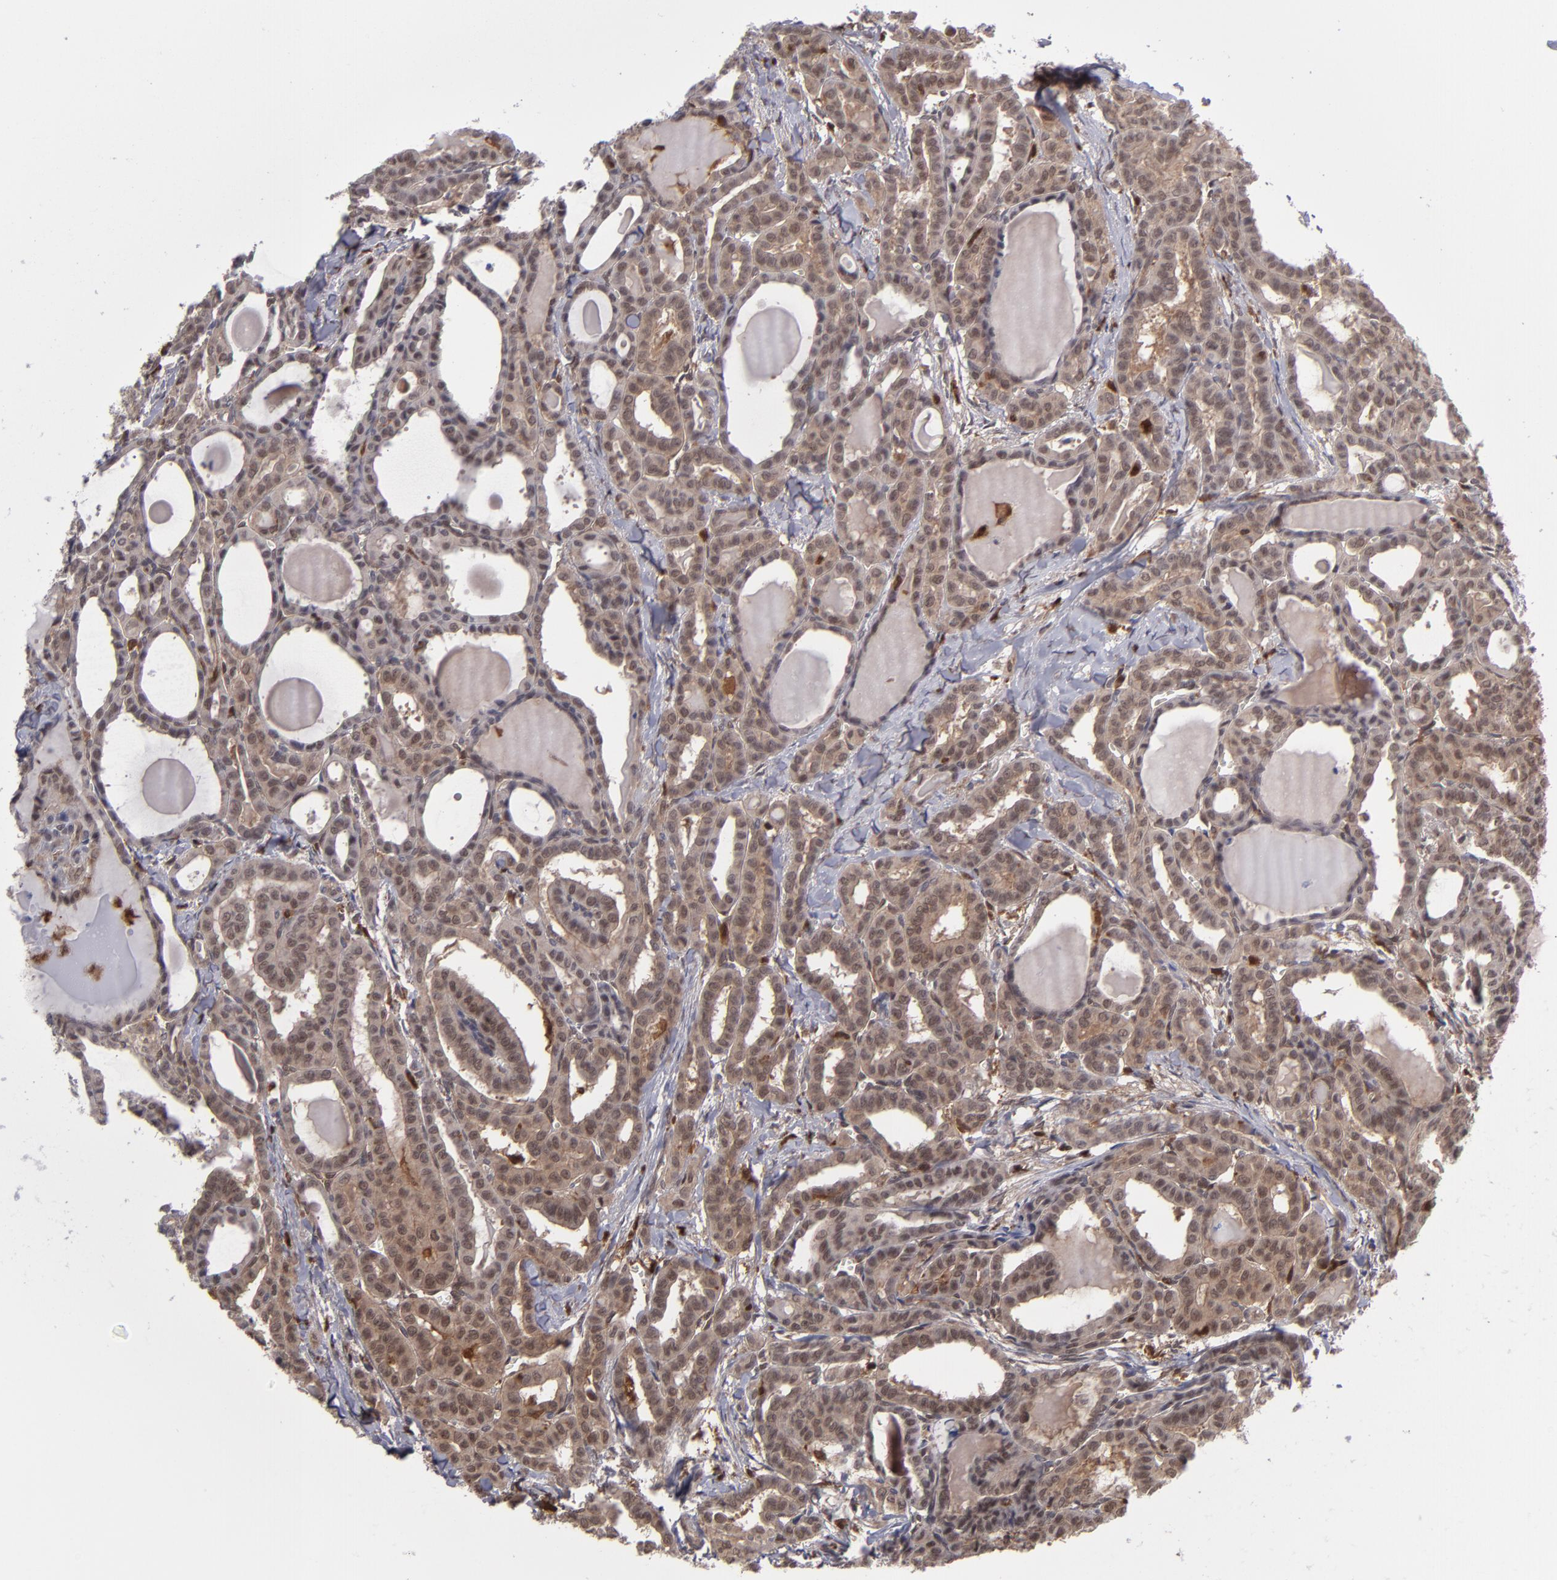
{"staining": {"intensity": "moderate", "quantity": ">75%", "location": "cytoplasmic/membranous,nuclear"}, "tissue": "thyroid cancer", "cell_type": "Tumor cells", "image_type": "cancer", "snomed": [{"axis": "morphology", "description": "Carcinoma, NOS"}, {"axis": "topography", "description": "Thyroid gland"}], "caption": "Tumor cells show medium levels of moderate cytoplasmic/membranous and nuclear positivity in approximately >75% of cells in human thyroid cancer.", "gene": "GRB2", "patient": {"sex": "female", "age": 91}}